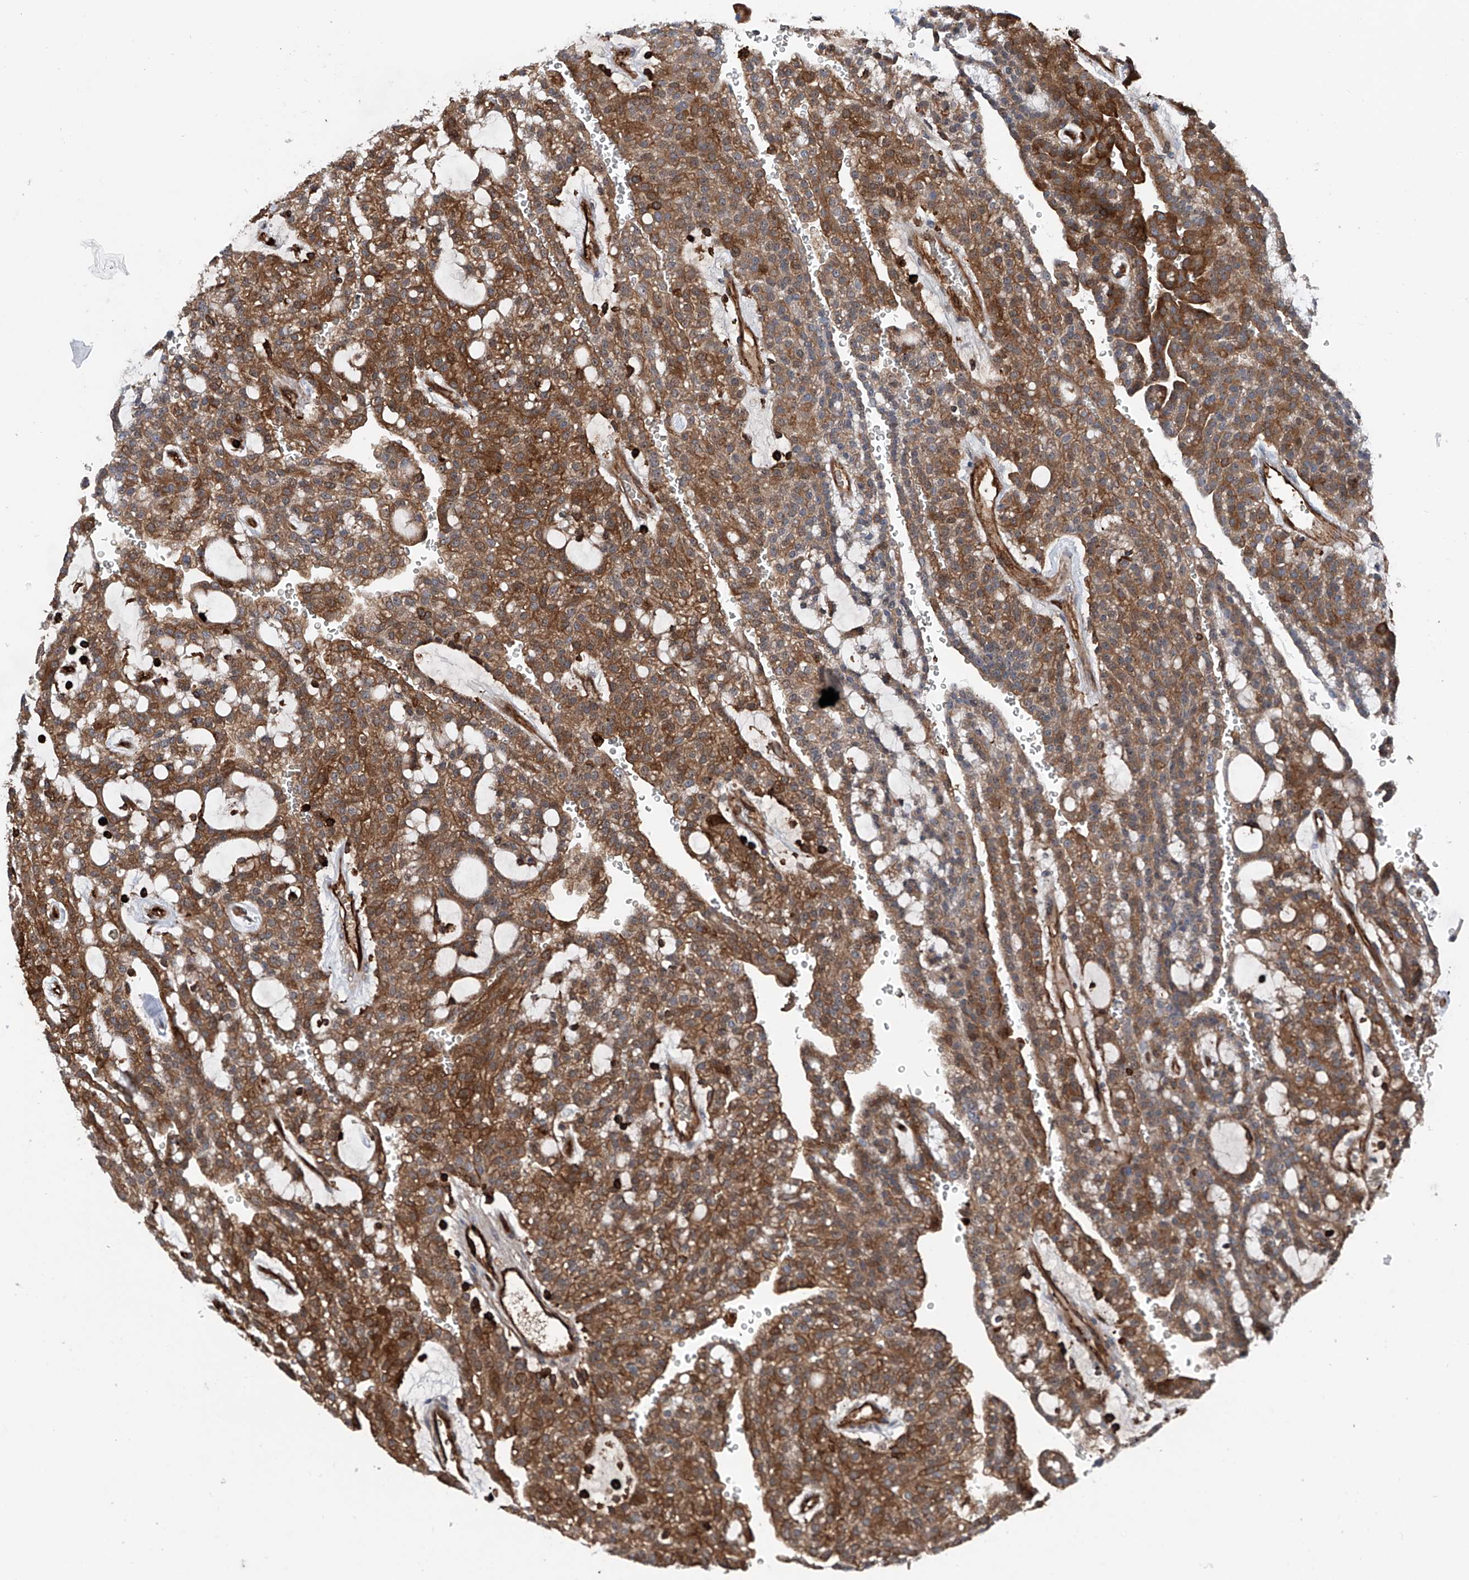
{"staining": {"intensity": "moderate", "quantity": ">75%", "location": "cytoplasmic/membranous"}, "tissue": "renal cancer", "cell_type": "Tumor cells", "image_type": "cancer", "snomed": [{"axis": "morphology", "description": "Adenocarcinoma, NOS"}, {"axis": "topography", "description": "Kidney"}], "caption": "Tumor cells reveal medium levels of moderate cytoplasmic/membranous staining in about >75% of cells in human renal cancer.", "gene": "ZNF484", "patient": {"sex": "male", "age": 63}}